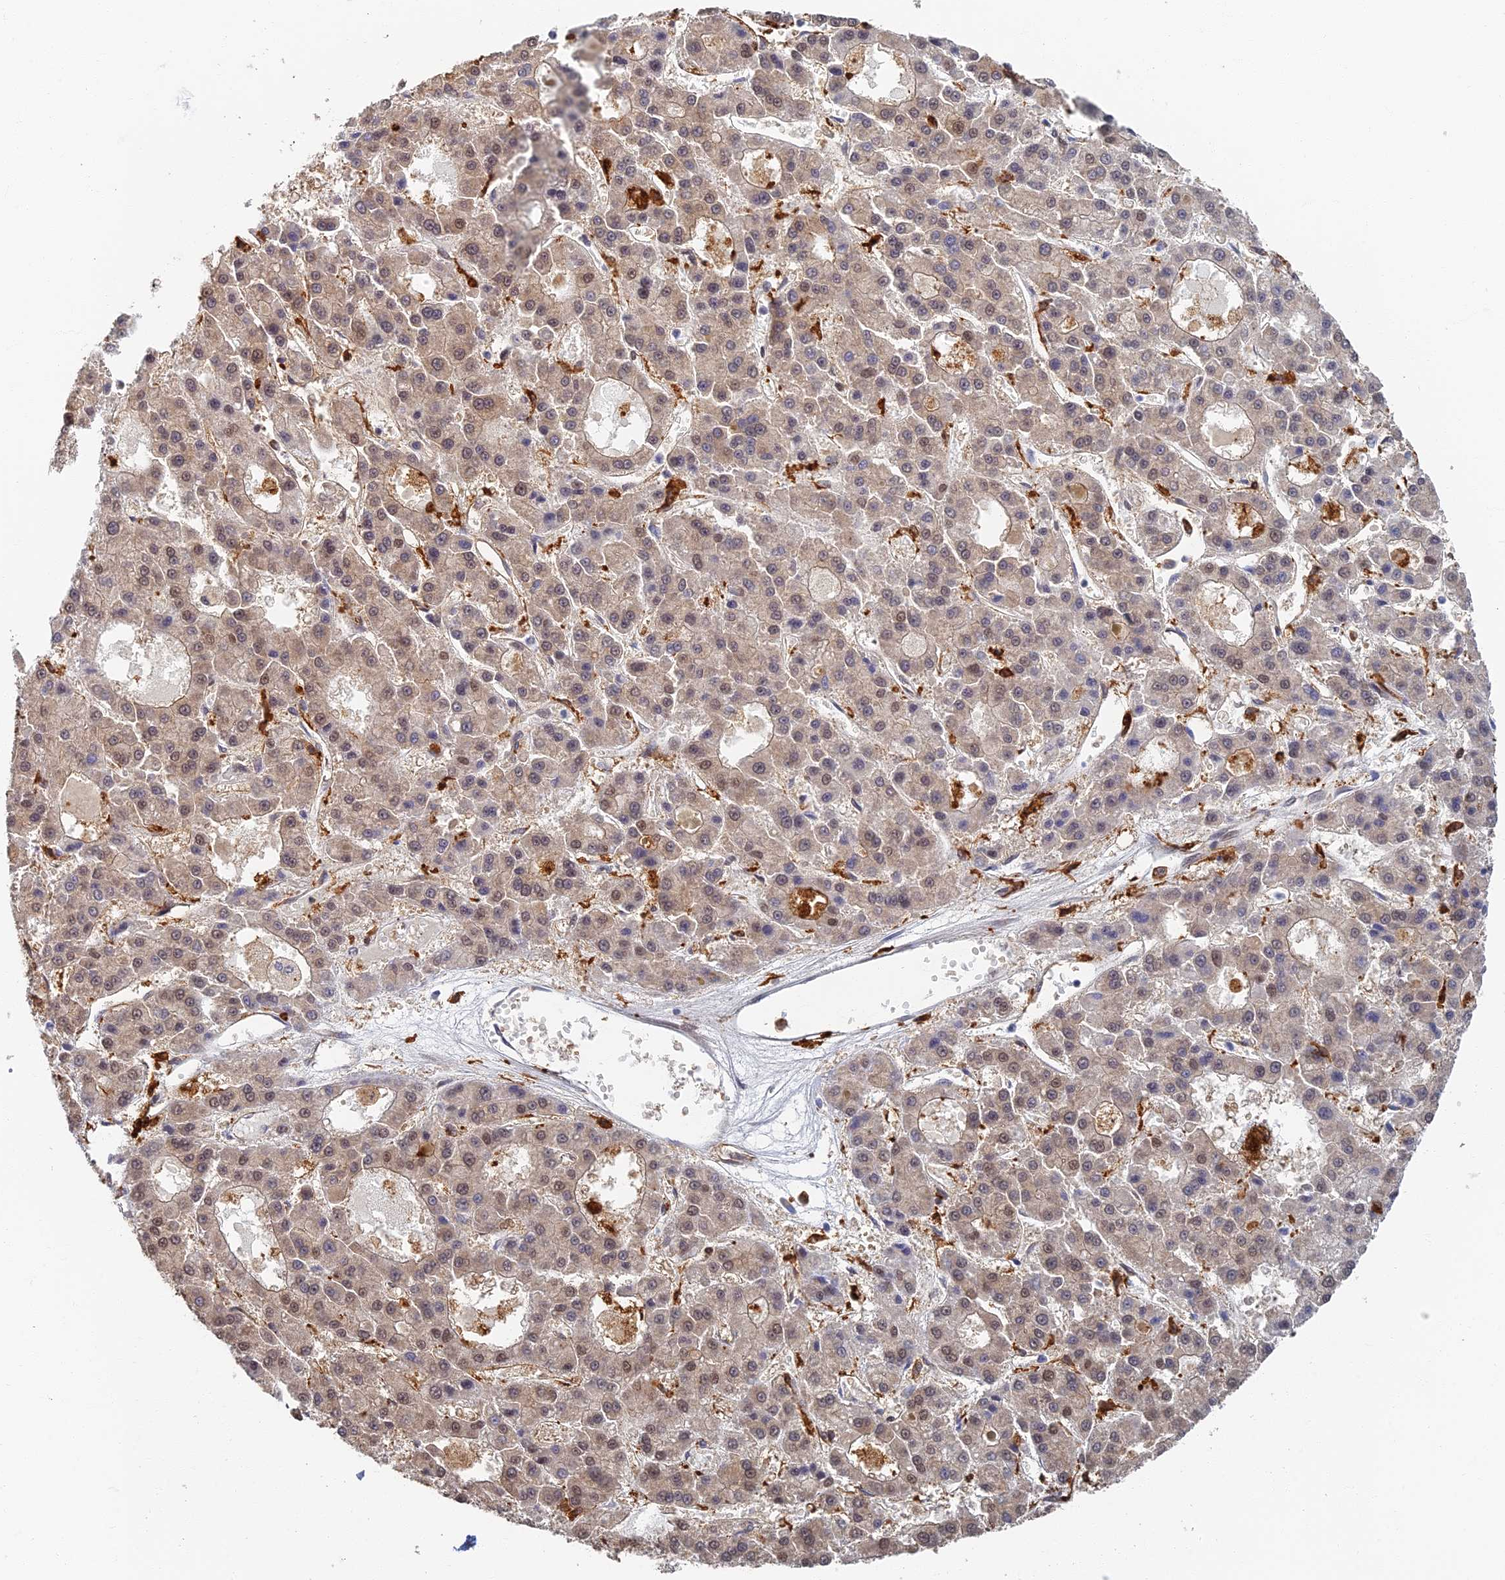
{"staining": {"intensity": "moderate", "quantity": "25%-75%", "location": "cytoplasmic/membranous,nuclear"}, "tissue": "liver cancer", "cell_type": "Tumor cells", "image_type": "cancer", "snomed": [{"axis": "morphology", "description": "Carcinoma, Hepatocellular, NOS"}, {"axis": "topography", "description": "Liver"}], "caption": "Tumor cells exhibit moderate cytoplasmic/membranous and nuclear positivity in approximately 25%-75% of cells in liver cancer (hepatocellular carcinoma).", "gene": "GPATCH1", "patient": {"sex": "male", "age": 70}}